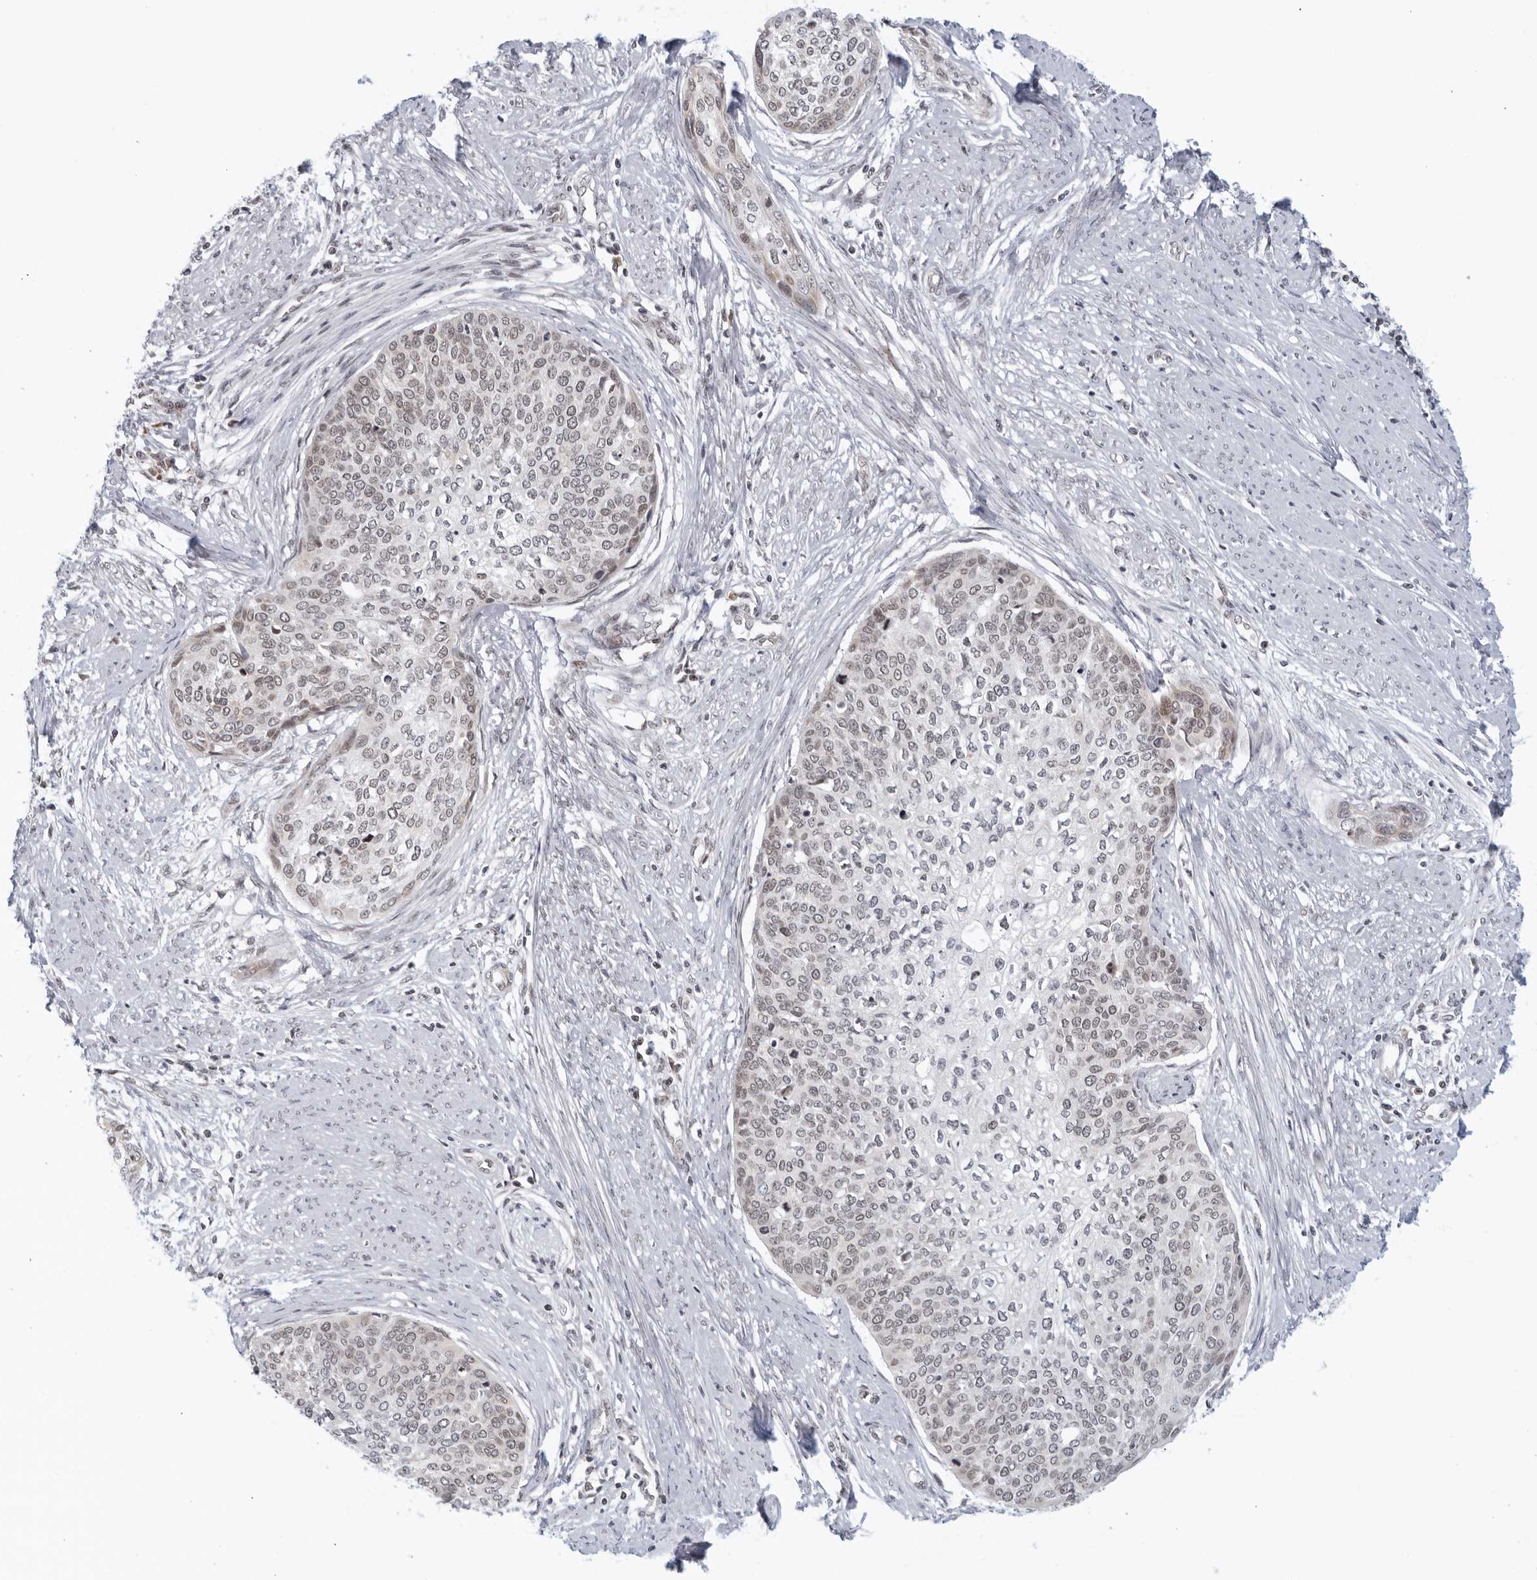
{"staining": {"intensity": "negative", "quantity": "none", "location": "none"}, "tissue": "cervical cancer", "cell_type": "Tumor cells", "image_type": "cancer", "snomed": [{"axis": "morphology", "description": "Squamous cell carcinoma, NOS"}, {"axis": "topography", "description": "Cervix"}], "caption": "The histopathology image displays no significant positivity in tumor cells of cervical squamous cell carcinoma.", "gene": "RAB11FIP3", "patient": {"sex": "female", "age": 37}}